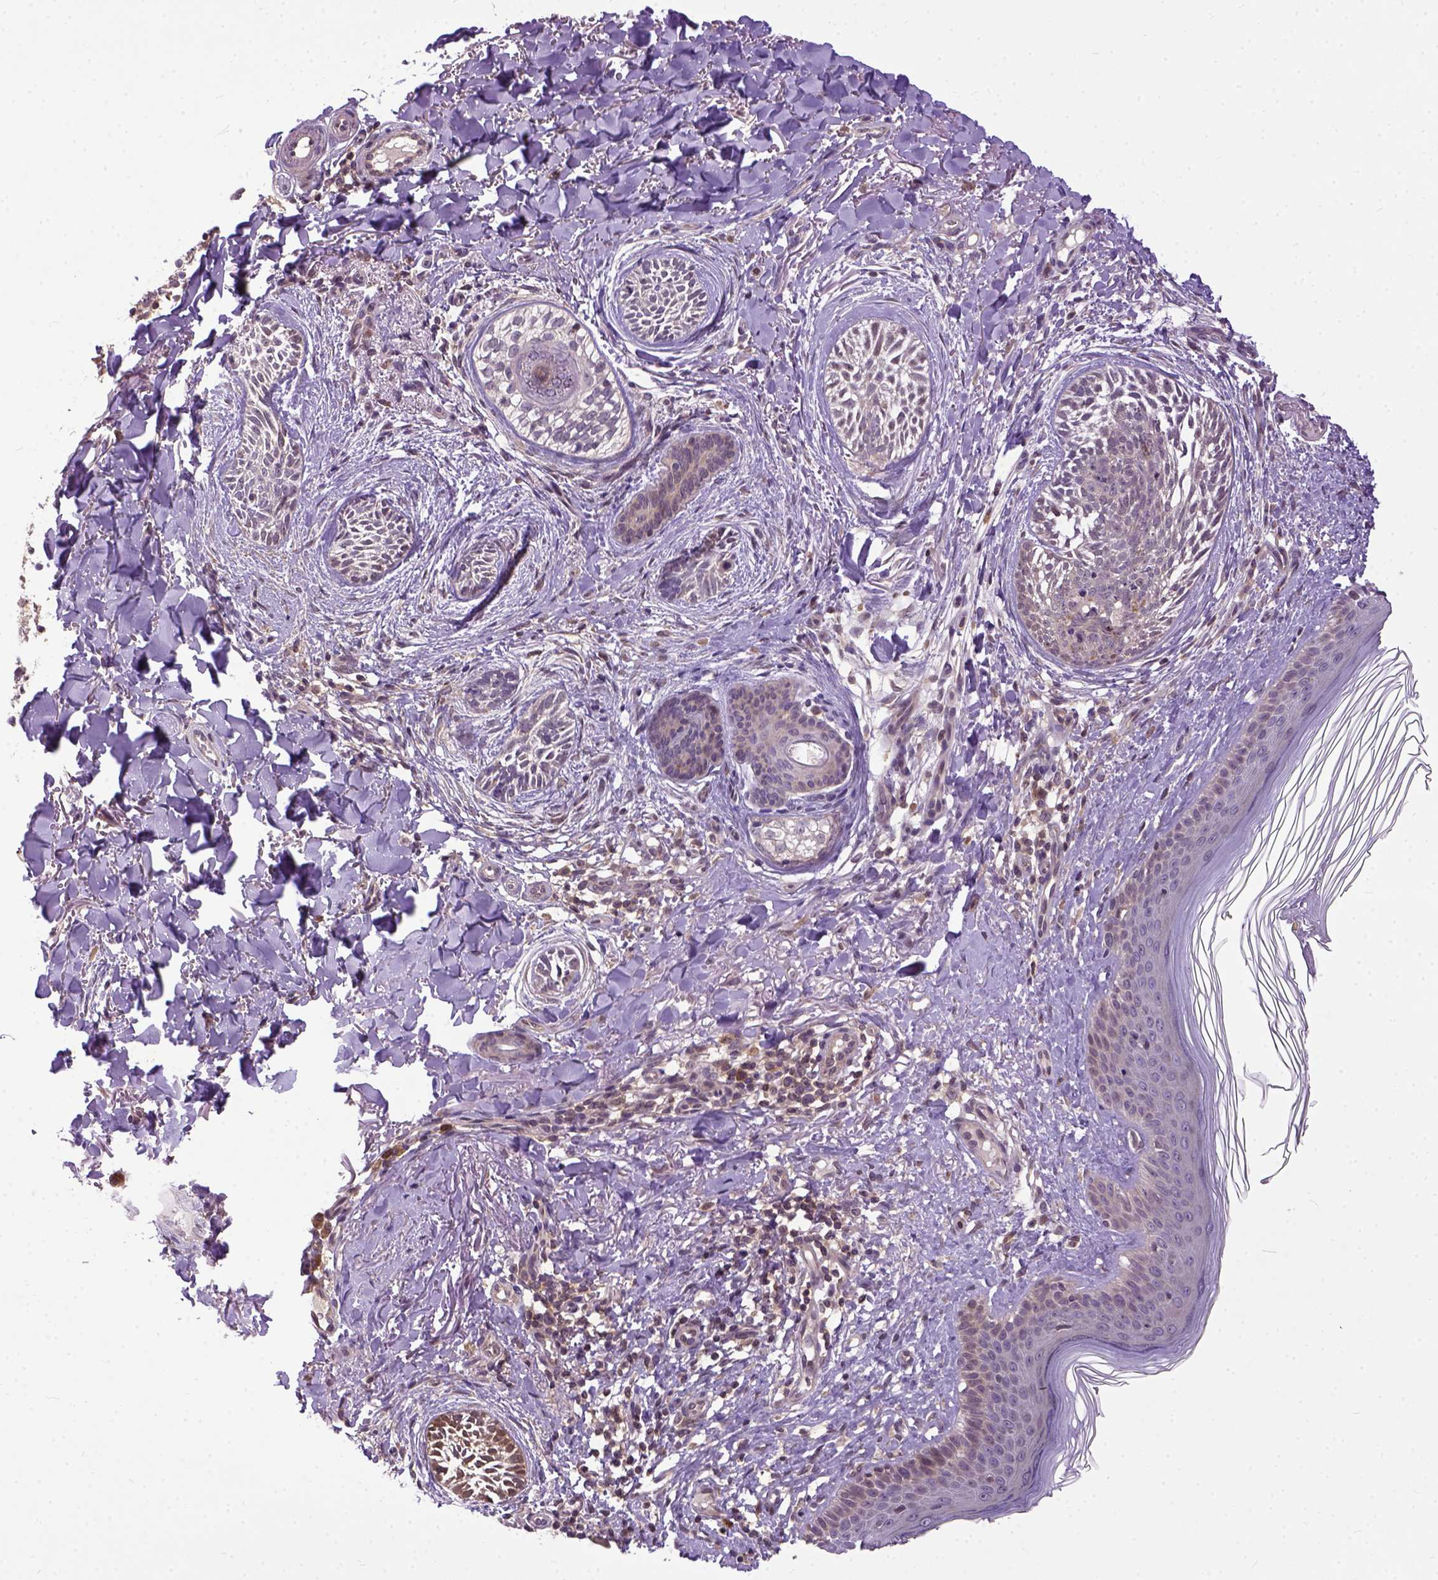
{"staining": {"intensity": "moderate", "quantity": "<25%", "location": "cytoplasmic/membranous"}, "tissue": "skin cancer", "cell_type": "Tumor cells", "image_type": "cancer", "snomed": [{"axis": "morphology", "description": "Basal cell carcinoma"}, {"axis": "topography", "description": "Skin"}], "caption": "Protein staining of skin cancer tissue exhibits moderate cytoplasmic/membranous positivity in approximately <25% of tumor cells. (brown staining indicates protein expression, while blue staining denotes nuclei).", "gene": "CPNE1", "patient": {"sex": "female", "age": 68}}